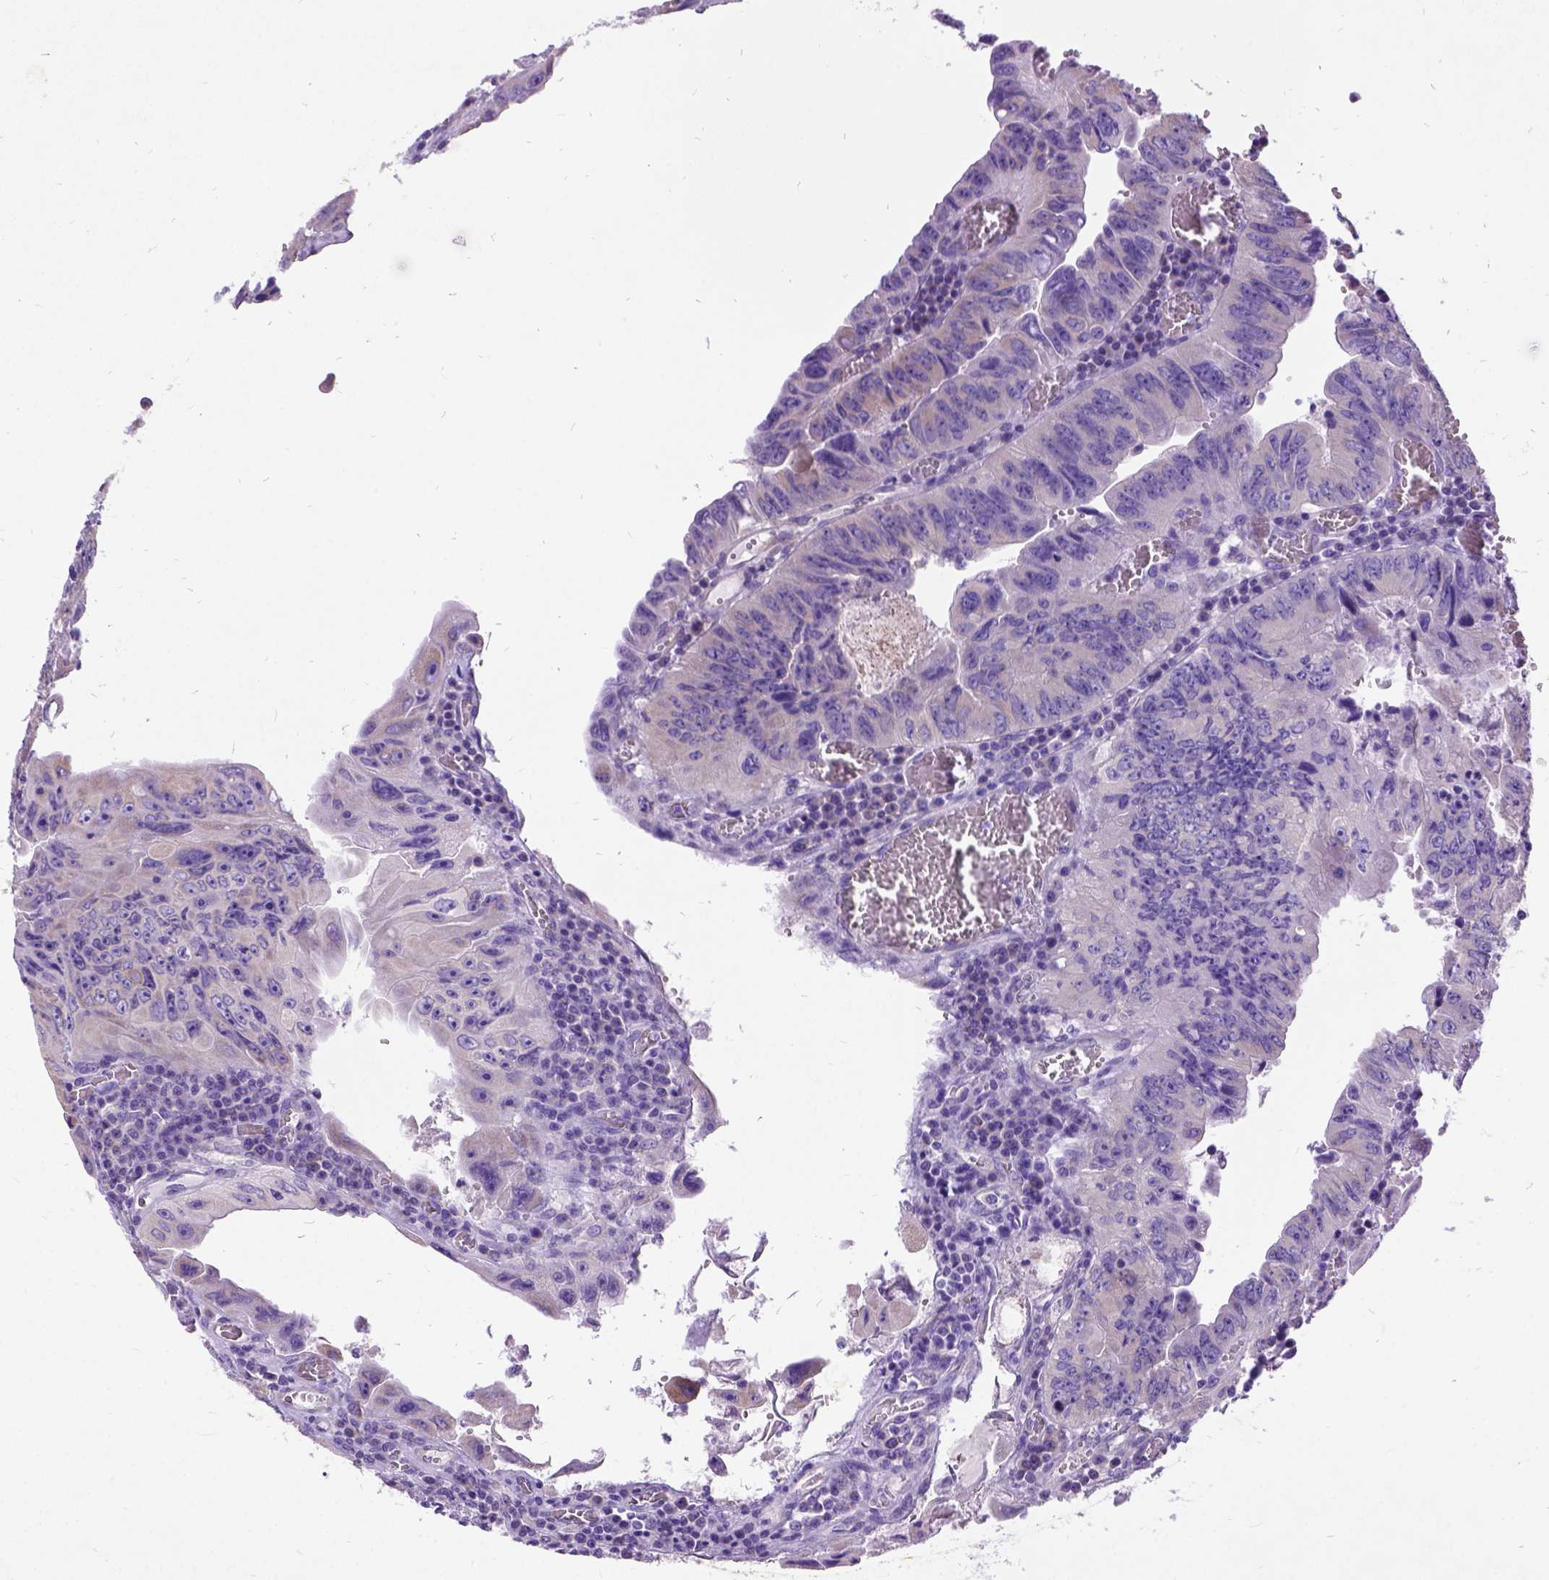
{"staining": {"intensity": "negative", "quantity": "none", "location": "none"}, "tissue": "colorectal cancer", "cell_type": "Tumor cells", "image_type": "cancer", "snomed": [{"axis": "morphology", "description": "Adenocarcinoma, NOS"}, {"axis": "topography", "description": "Colon"}], "caption": "Immunohistochemical staining of colorectal adenocarcinoma exhibits no significant positivity in tumor cells.", "gene": "CFAP54", "patient": {"sex": "female", "age": 84}}